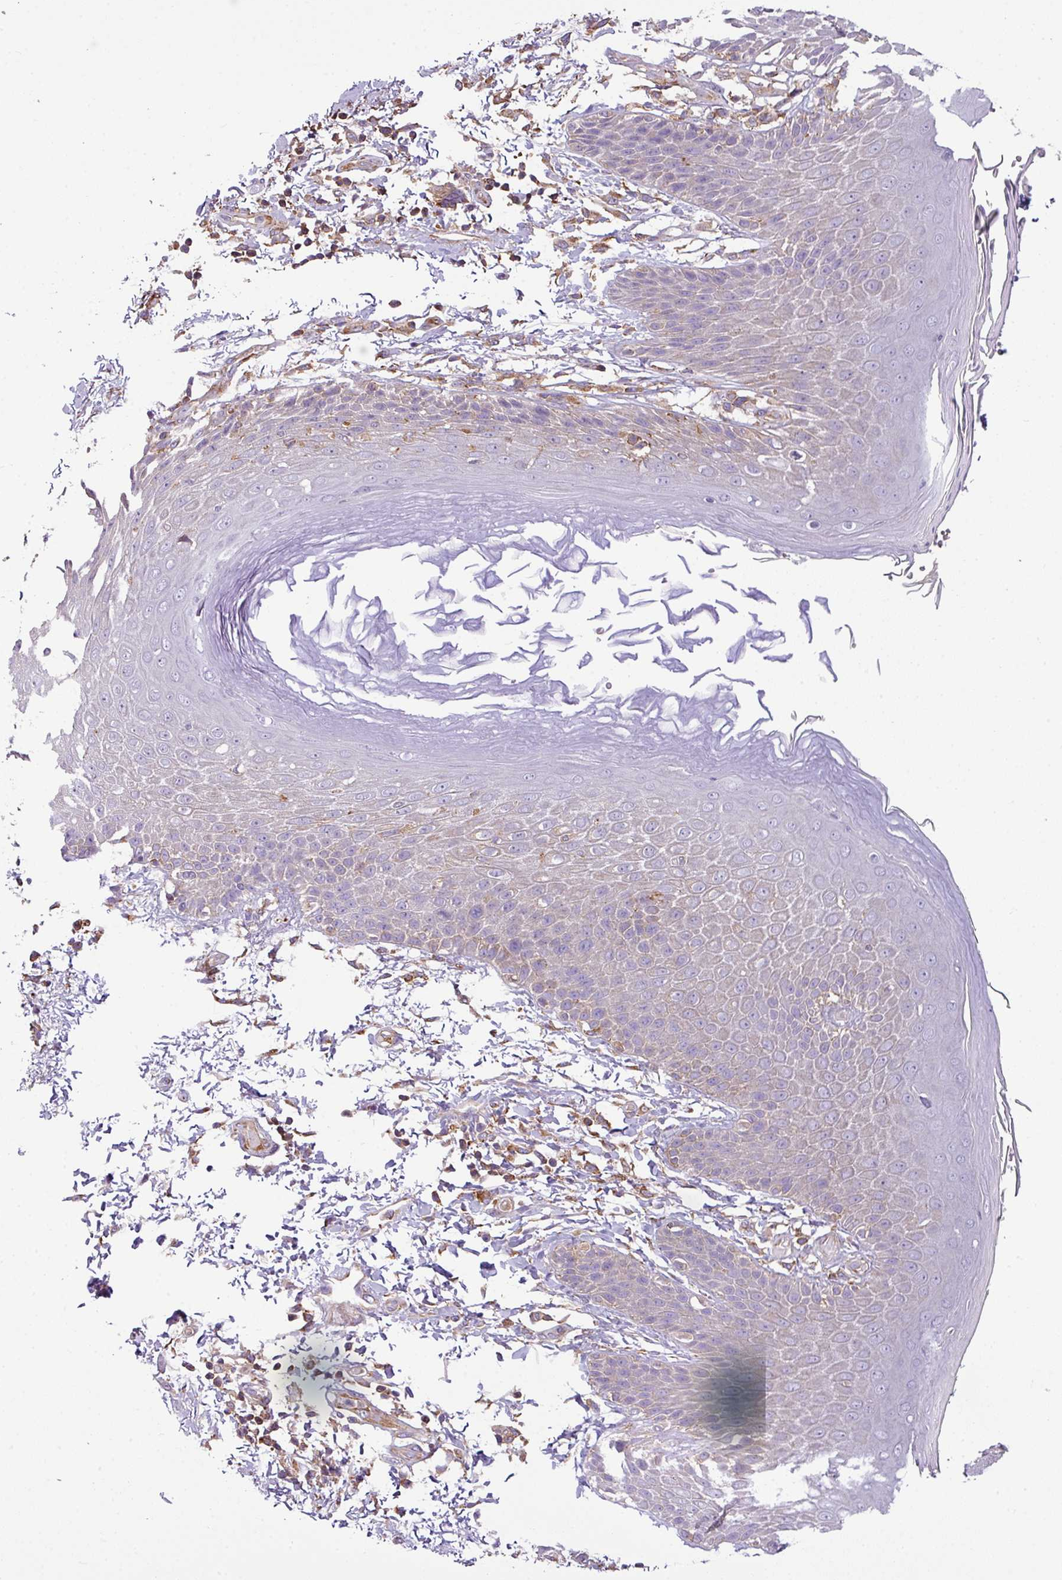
{"staining": {"intensity": "moderate", "quantity": "<25%", "location": "cytoplasmic/membranous"}, "tissue": "skin", "cell_type": "Epidermal cells", "image_type": "normal", "snomed": [{"axis": "morphology", "description": "Normal tissue, NOS"}, {"axis": "topography", "description": "Peripheral nerve tissue"}], "caption": "Moderate cytoplasmic/membranous protein positivity is appreciated in approximately <25% of epidermal cells in skin. The protein is stained brown, and the nuclei are stained in blue (DAB (3,3'-diaminobenzidine) IHC with brightfield microscopy, high magnification).", "gene": "XNDC1N", "patient": {"sex": "male", "age": 51}}